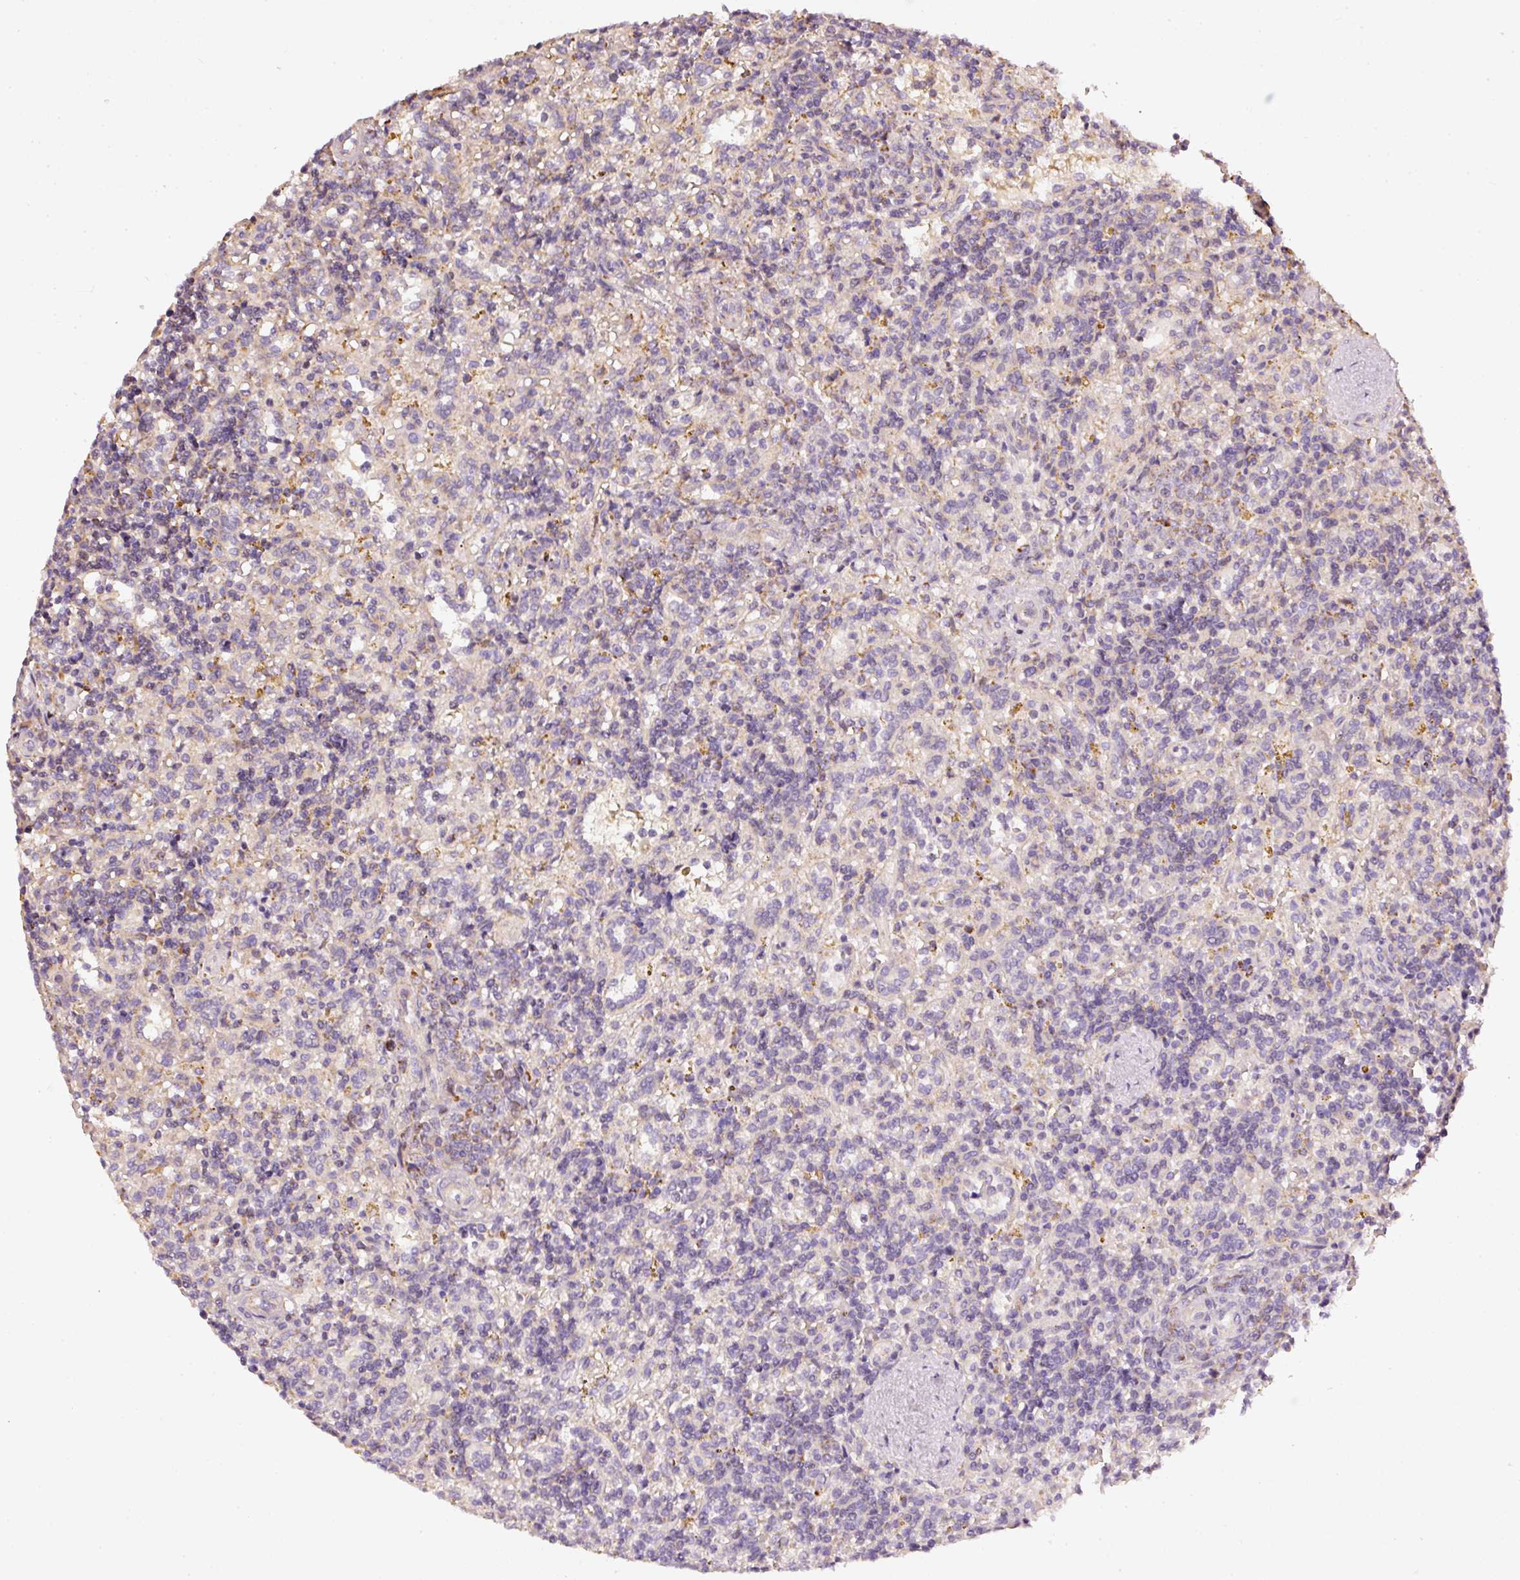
{"staining": {"intensity": "negative", "quantity": "none", "location": "none"}, "tissue": "lymphoma", "cell_type": "Tumor cells", "image_type": "cancer", "snomed": [{"axis": "morphology", "description": "Malignant lymphoma, non-Hodgkin's type, Low grade"}, {"axis": "topography", "description": "Spleen"}], "caption": "This is an immunohistochemistry (IHC) photomicrograph of low-grade malignant lymphoma, non-Hodgkin's type. There is no positivity in tumor cells.", "gene": "MTHFD1L", "patient": {"sex": "male", "age": 67}}